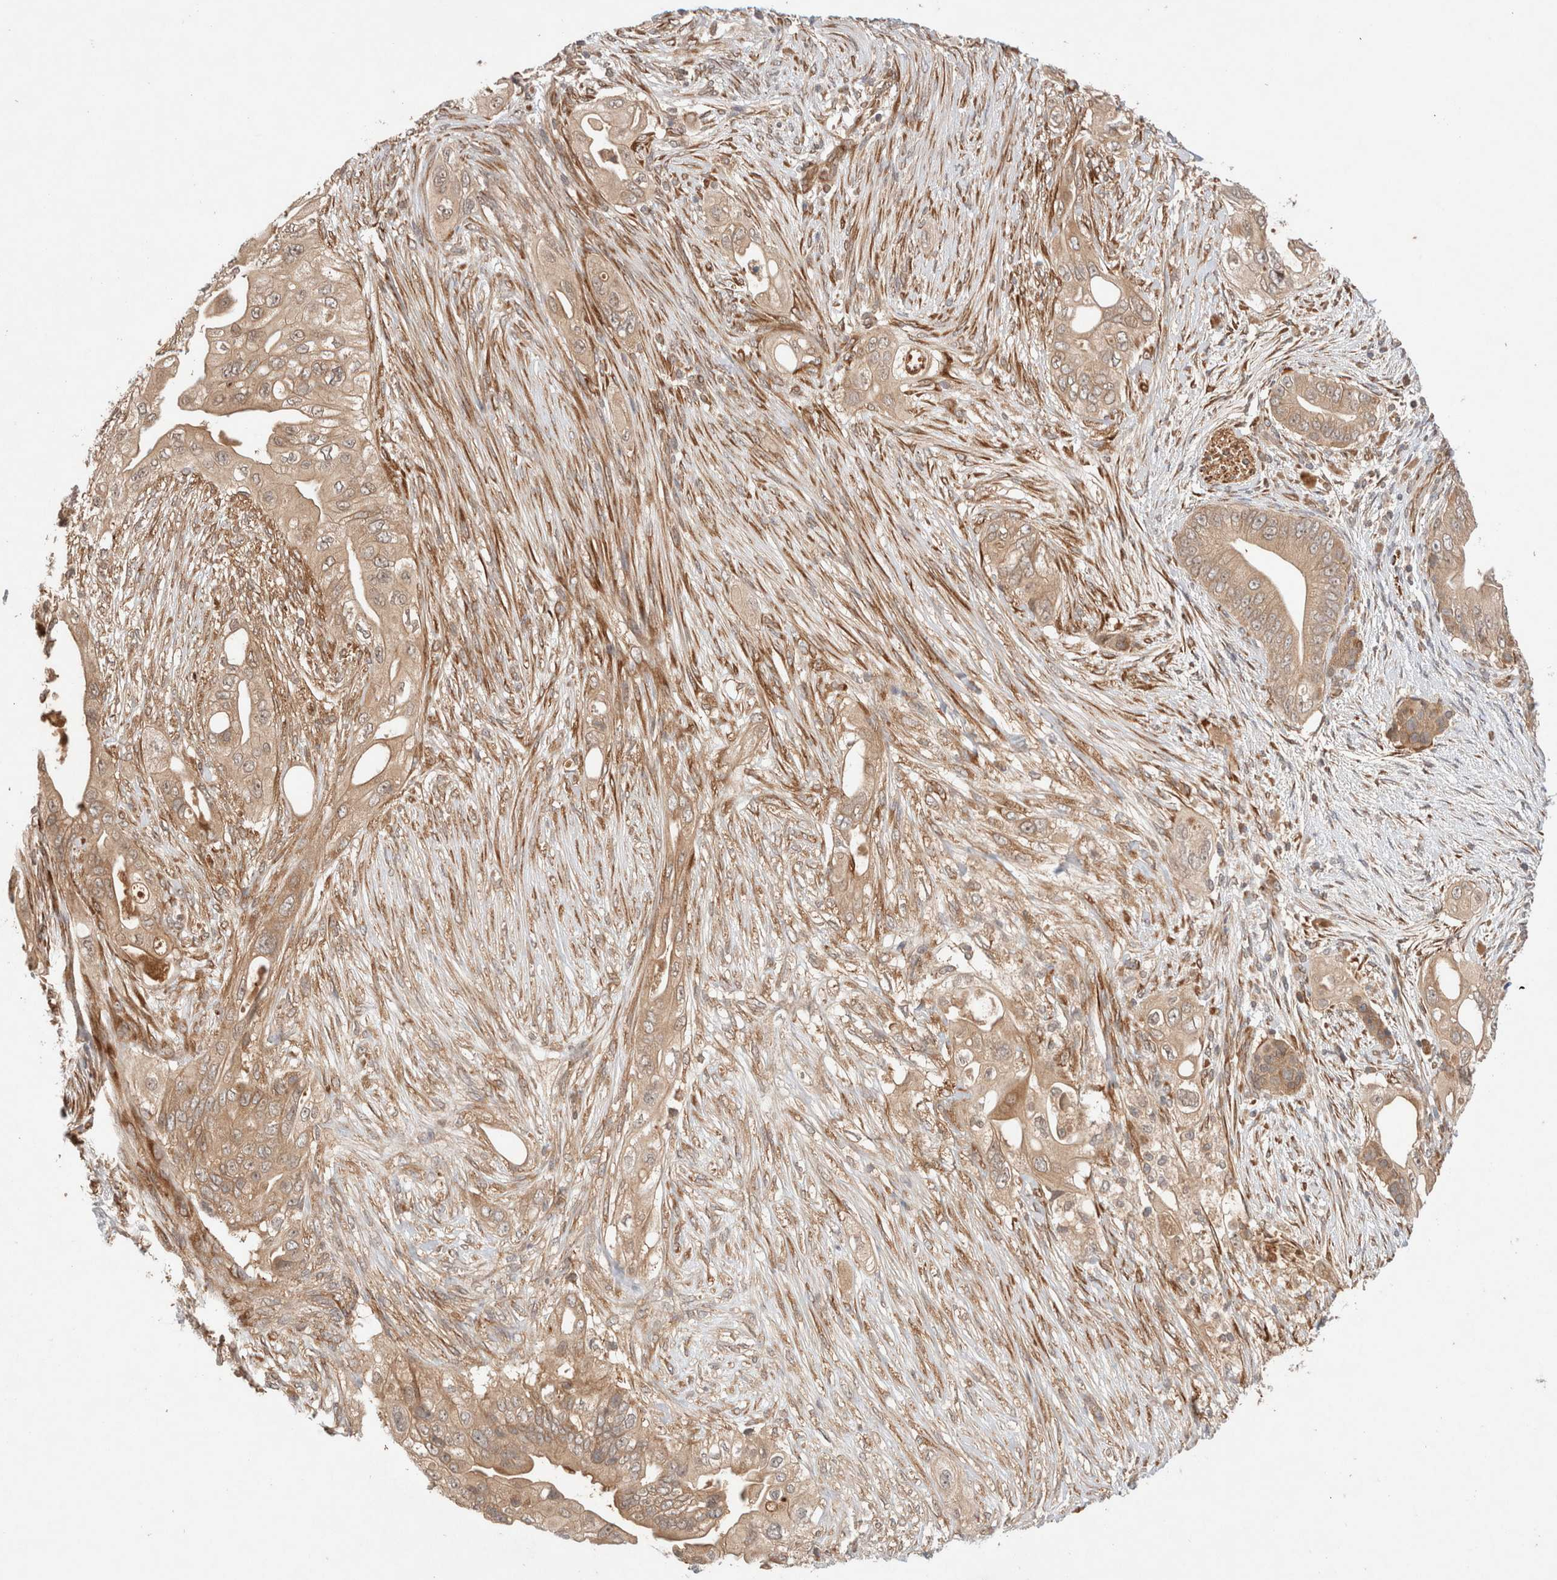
{"staining": {"intensity": "moderate", "quantity": ">75%", "location": "cytoplasmic/membranous"}, "tissue": "pancreatic cancer", "cell_type": "Tumor cells", "image_type": "cancer", "snomed": [{"axis": "morphology", "description": "Adenocarcinoma, NOS"}, {"axis": "topography", "description": "Pancreas"}], "caption": "Pancreatic cancer stained with DAB (3,3'-diaminobenzidine) IHC demonstrates medium levels of moderate cytoplasmic/membranous positivity in about >75% of tumor cells. The protein is shown in brown color, while the nuclei are stained blue.", "gene": "KLHL20", "patient": {"sex": "male", "age": 53}}